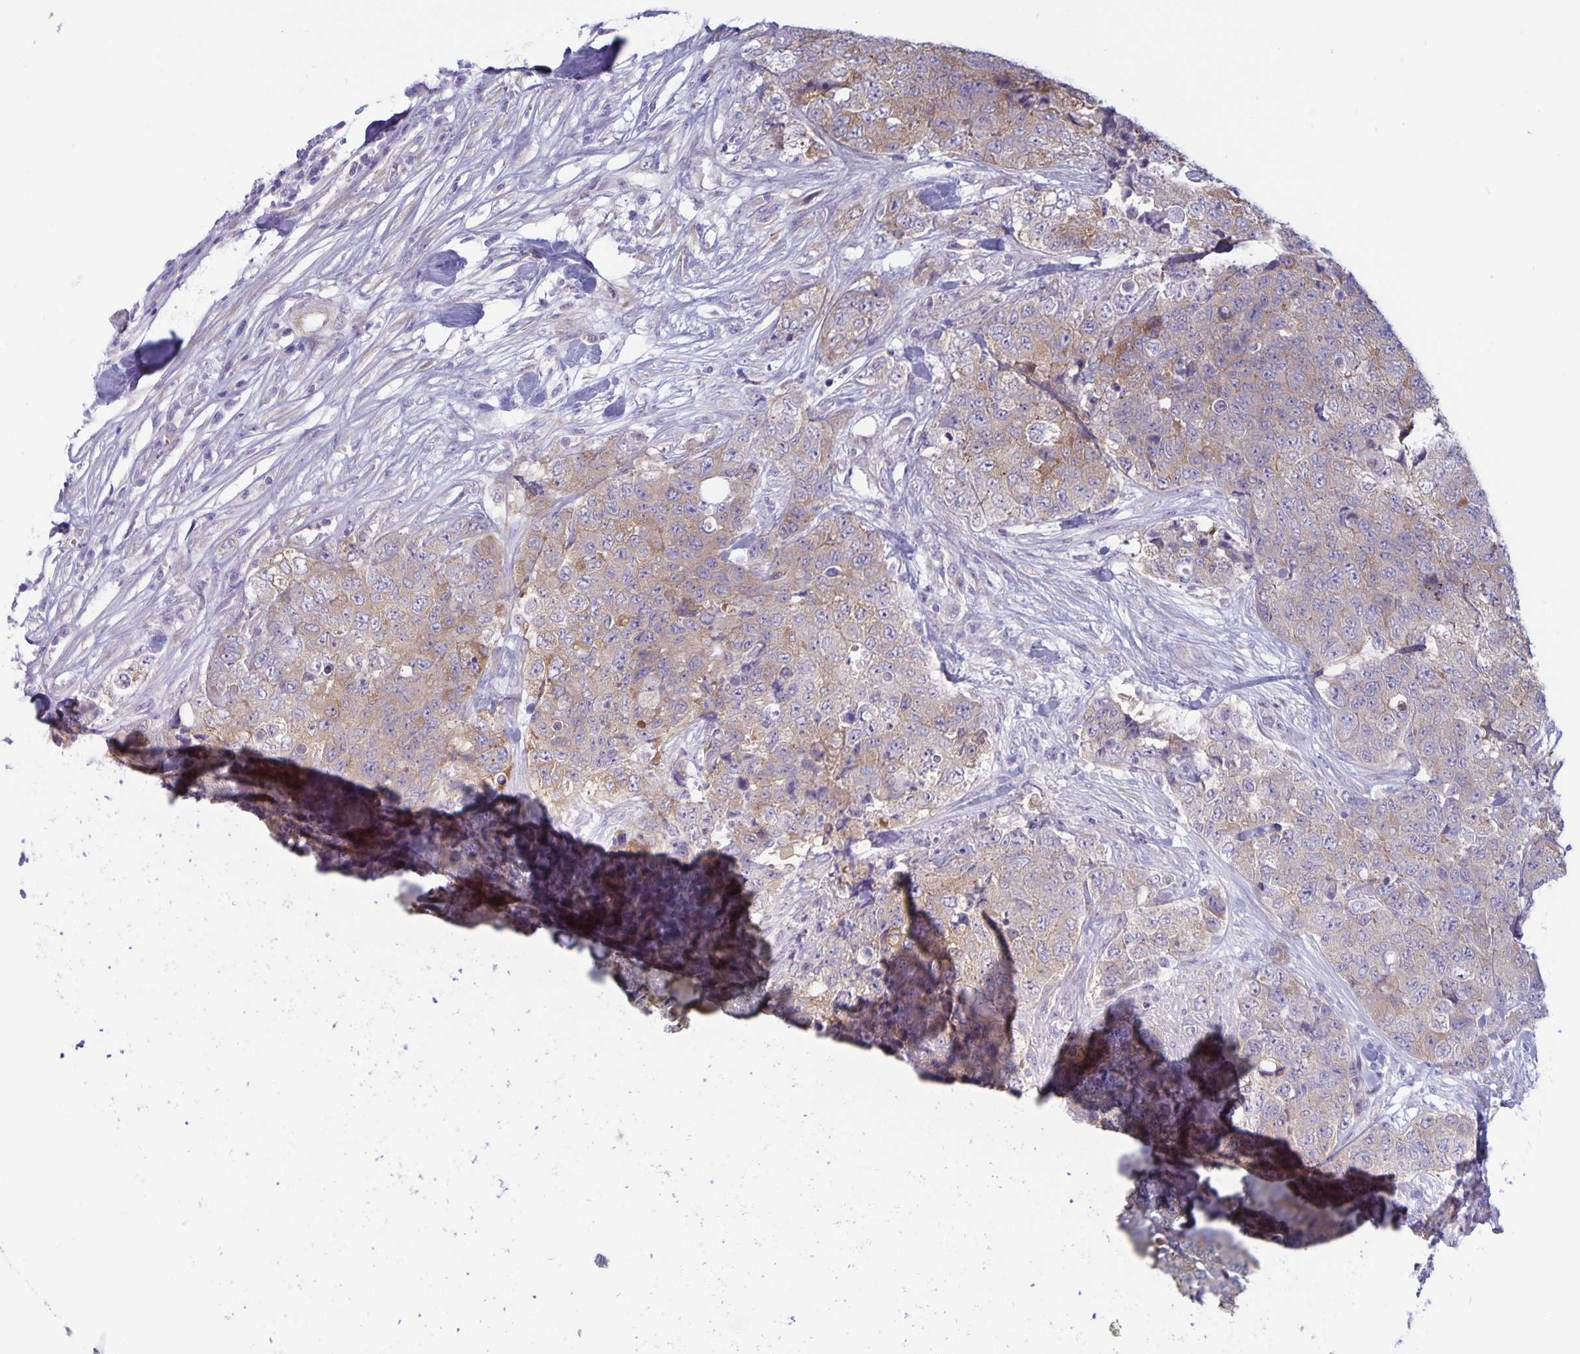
{"staining": {"intensity": "weak", "quantity": "25%-75%", "location": "cytoplasmic/membranous"}, "tissue": "urothelial cancer", "cell_type": "Tumor cells", "image_type": "cancer", "snomed": [{"axis": "morphology", "description": "Urothelial carcinoma, High grade"}, {"axis": "topography", "description": "Urinary bladder"}], "caption": "Immunohistochemistry micrograph of neoplastic tissue: urothelial carcinoma (high-grade) stained using IHC shows low levels of weak protein expression localized specifically in the cytoplasmic/membranous of tumor cells, appearing as a cytoplasmic/membranous brown color.", "gene": "PLCB3", "patient": {"sex": "female", "age": 78}}